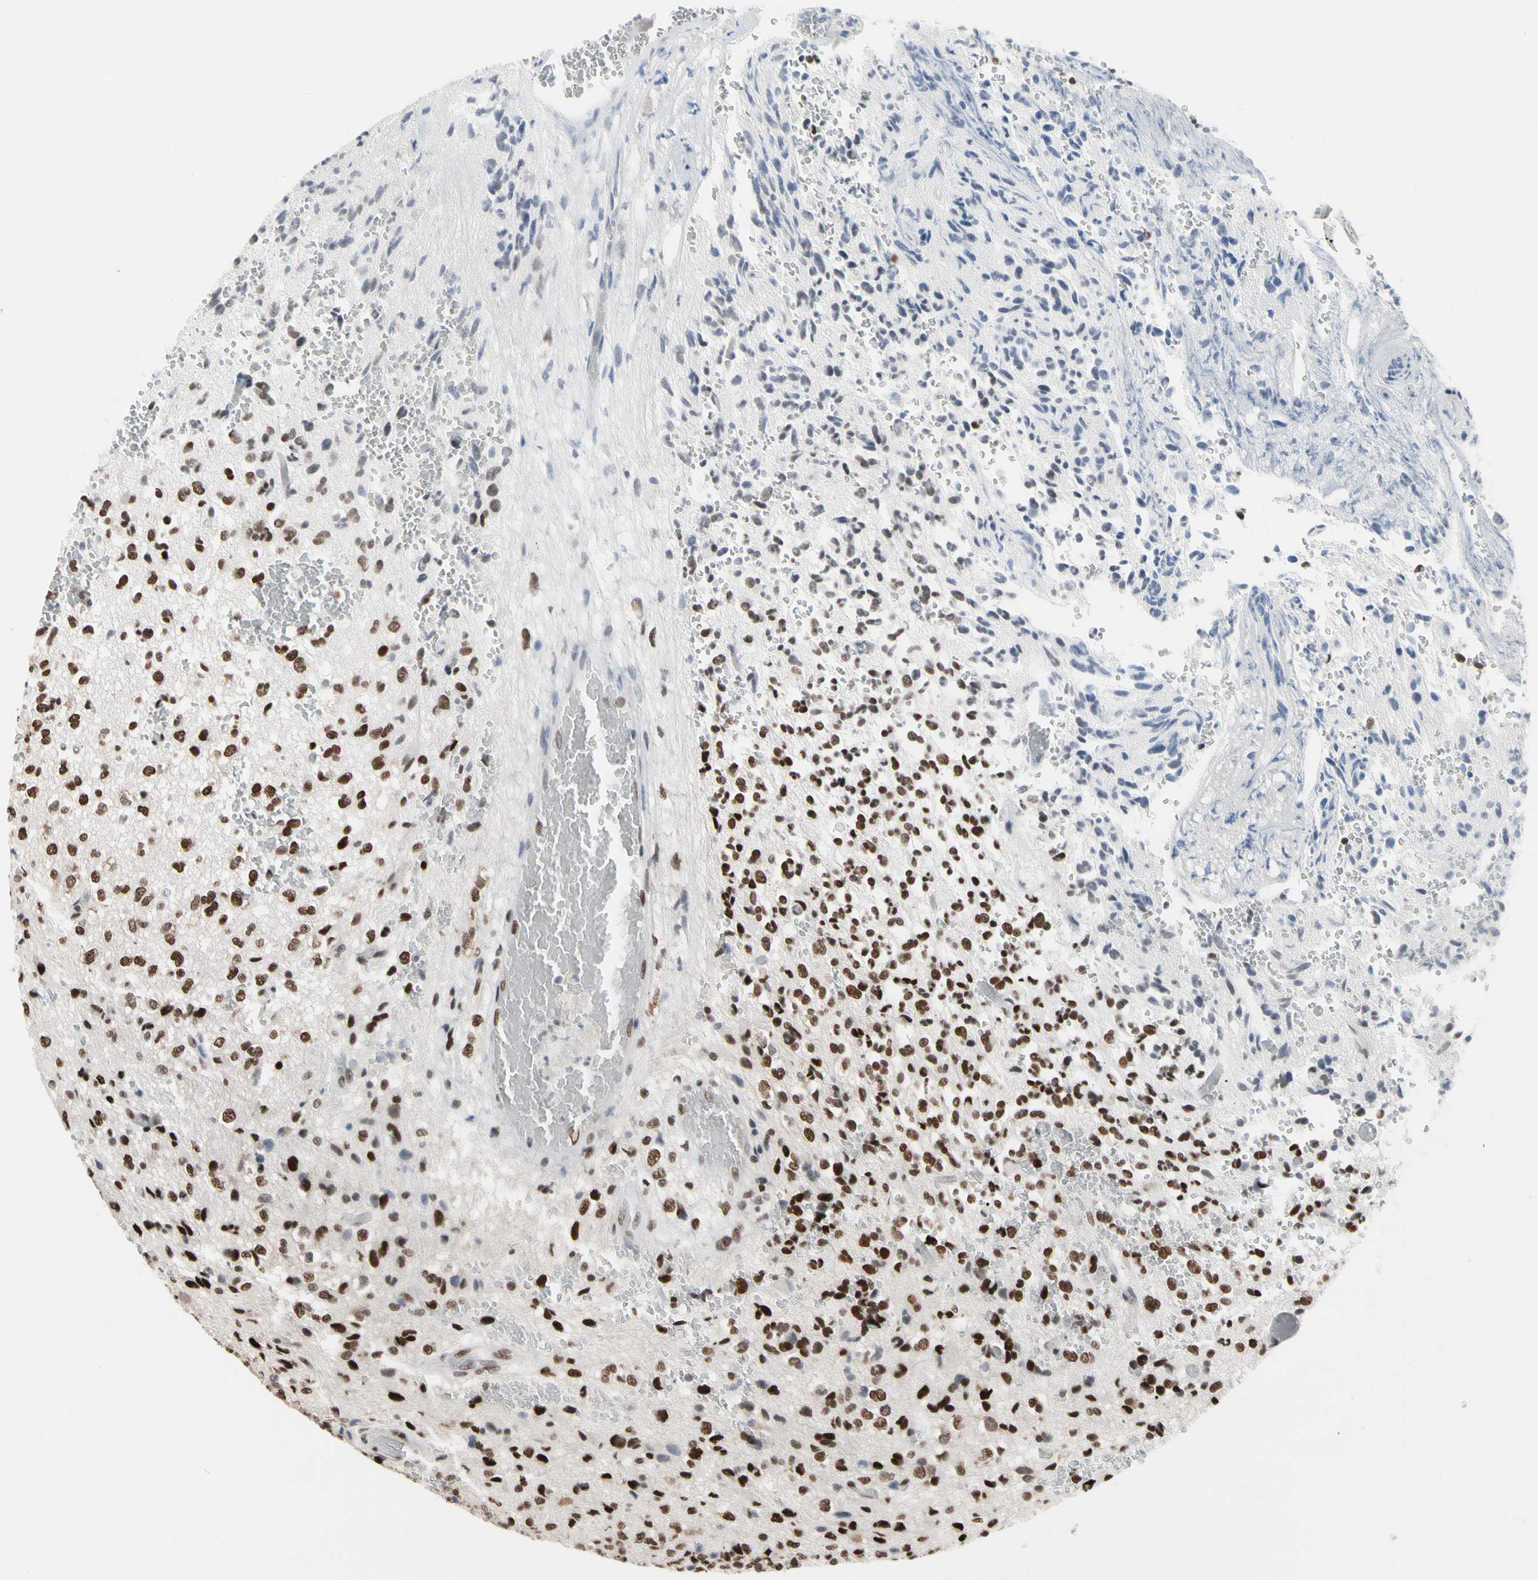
{"staining": {"intensity": "strong", "quantity": "25%-75%", "location": "nuclear"}, "tissue": "glioma", "cell_type": "Tumor cells", "image_type": "cancer", "snomed": [{"axis": "morphology", "description": "Glioma, malignant, High grade"}, {"axis": "topography", "description": "pancreas cauda"}], "caption": "Malignant glioma (high-grade) was stained to show a protein in brown. There is high levels of strong nuclear staining in about 25%-75% of tumor cells. The protein of interest is shown in brown color, while the nuclei are stained blue.", "gene": "FAM98B", "patient": {"sex": "male", "age": 60}}